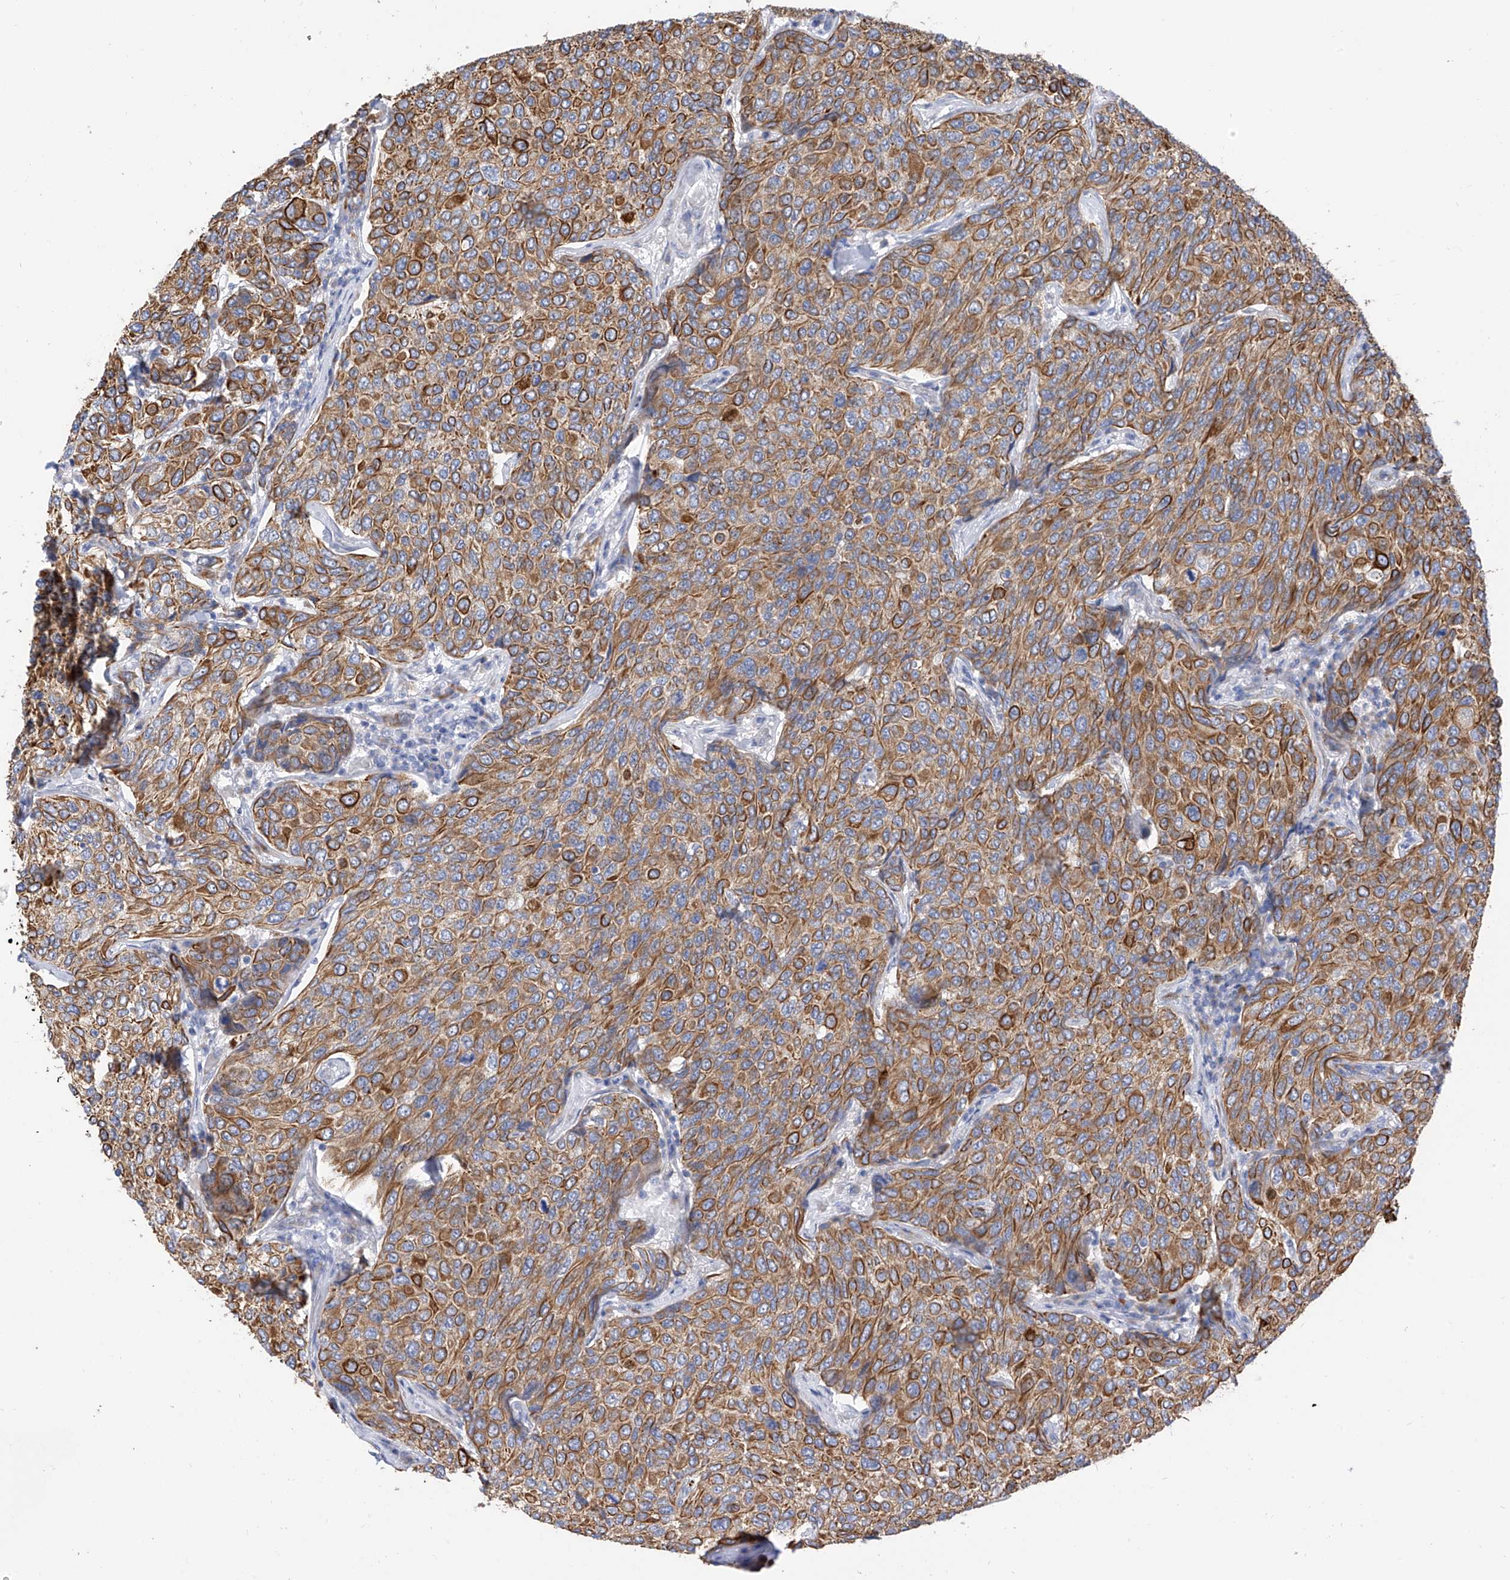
{"staining": {"intensity": "moderate", "quantity": ">75%", "location": "cytoplasmic/membranous"}, "tissue": "breast cancer", "cell_type": "Tumor cells", "image_type": "cancer", "snomed": [{"axis": "morphology", "description": "Duct carcinoma"}, {"axis": "topography", "description": "Breast"}], "caption": "Infiltrating ductal carcinoma (breast) stained with immunohistochemistry (IHC) shows moderate cytoplasmic/membranous positivity in about >75% of tumor cells.", "gene": "PIK3C2B", "patient": {"sex": "female", "age": 55}}